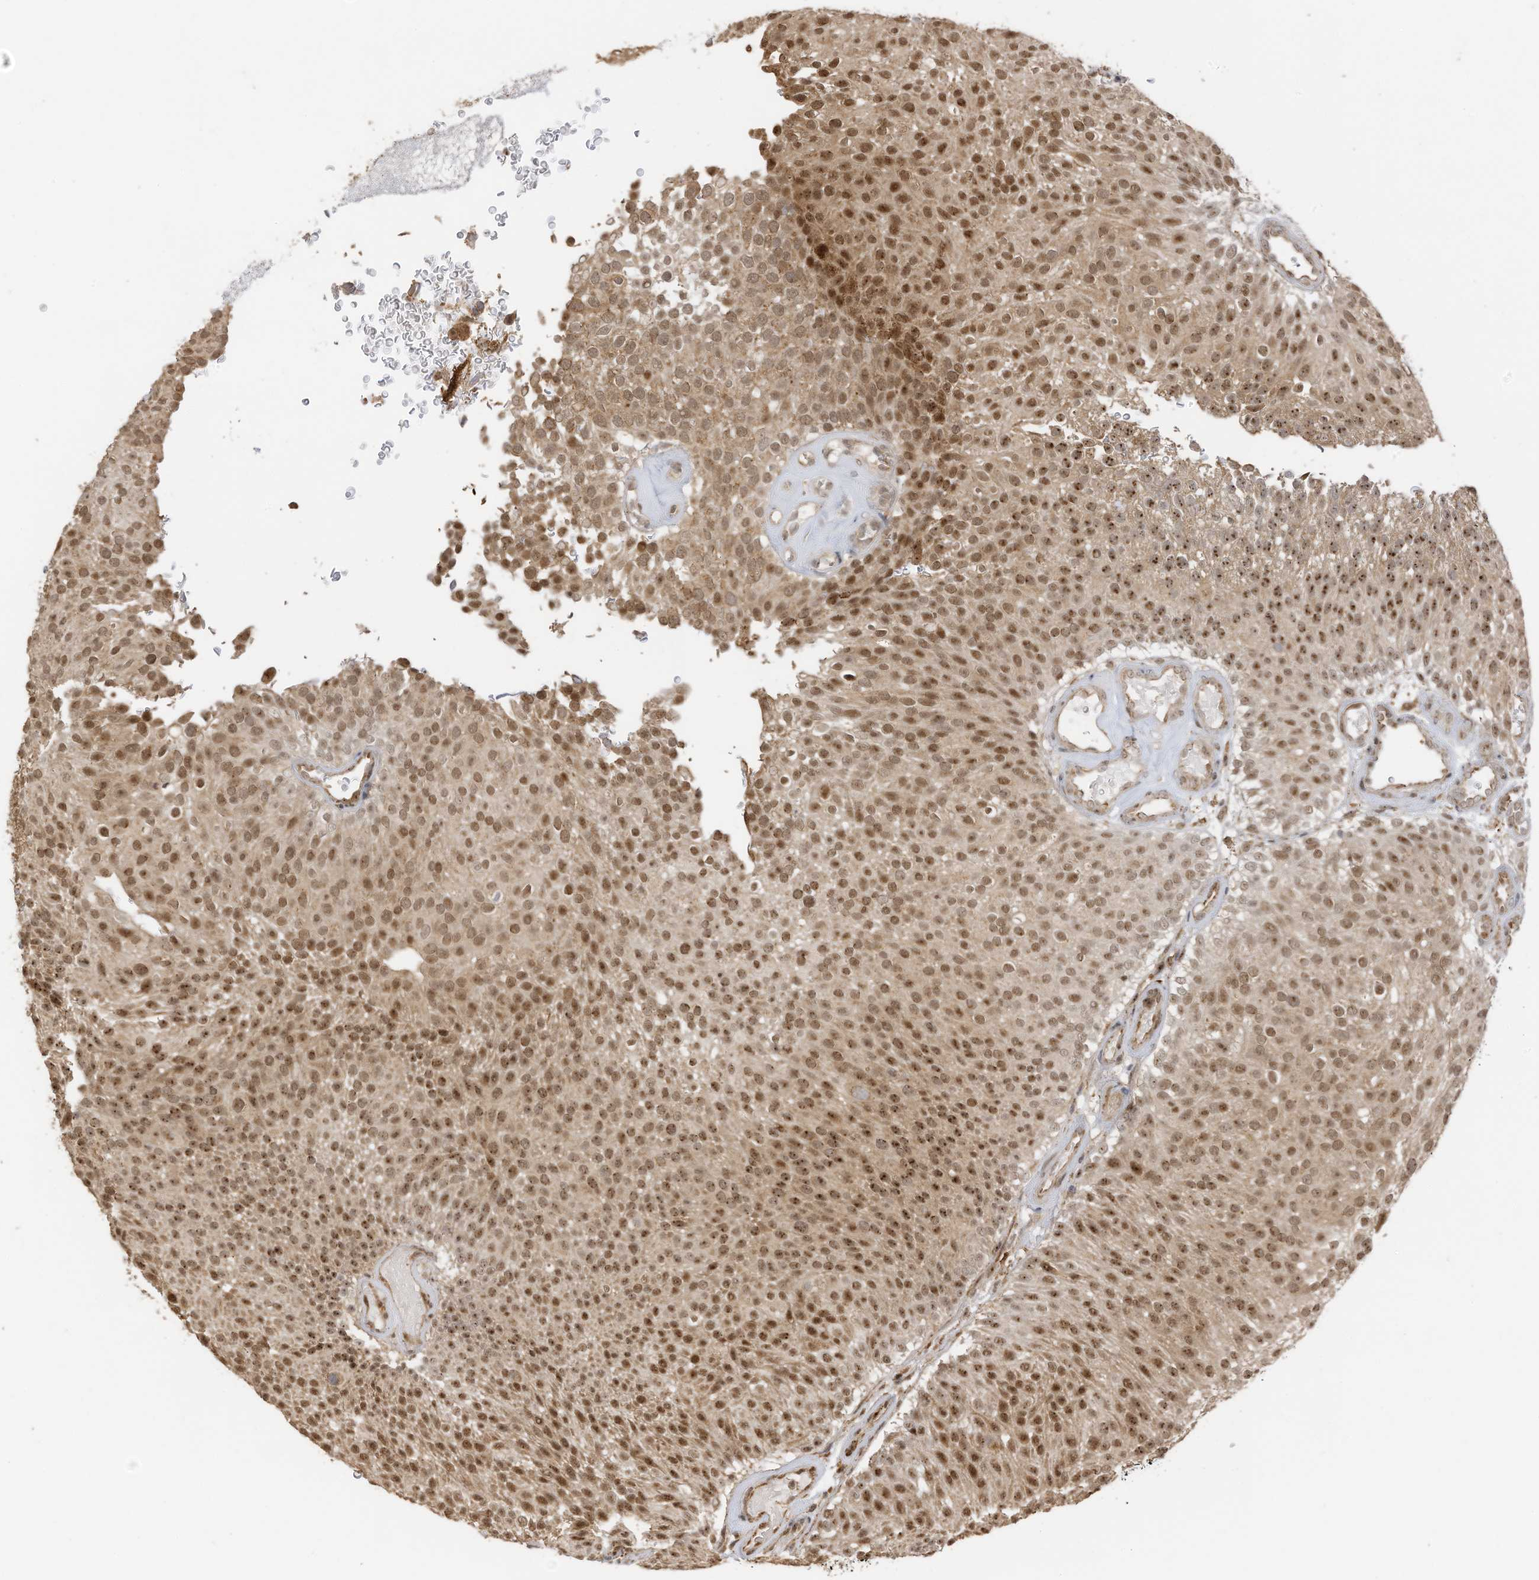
{"staining": {"intensity": "moderate", "quantity": ">75%", "location": "cytoplasmic/membranous,nuclear"}, "tissue": "urothelial cancer", "cell_type": "Tumor cells", "image_type": "cancer", "snomed": [{"axis": "morphology", "description": "Urothelial carcinoma, Low grade"}, {"axis": "topography", "description": "Urinary bladder"}], "caption": "Immunohistochemistry (IHC) histopathology image of neoplastic tissue: urothelial cancer stained using immunohistochemistry displays medium levels of moderate protein expression localized specifically in the cytoplasmic/membranous and nuclear of tumor cells, appearing as a cytoplasmic/membranous and nuclear brown color.", "gene": "ERLEC1", "patient": {"sex": "male", "age": 78}}